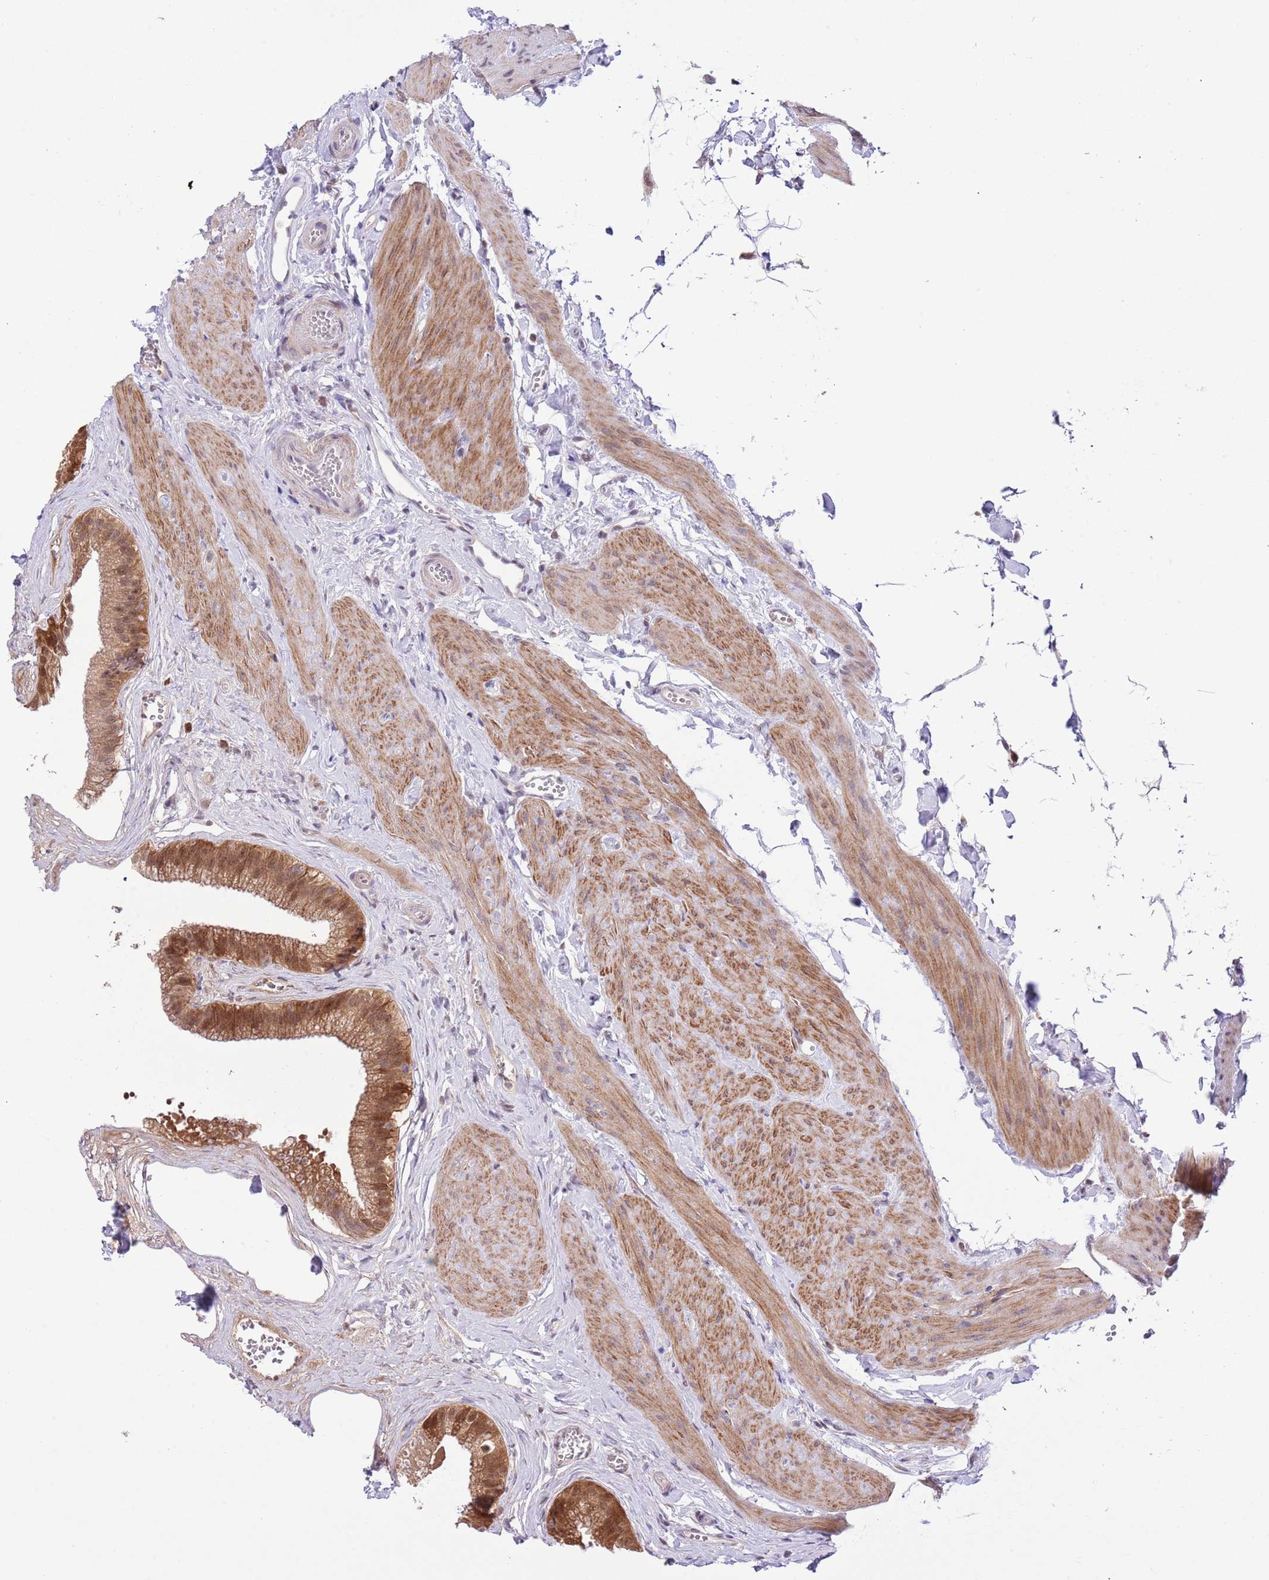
{"staining": {"intensity": "moderate", "quantity": ">75%", "location": "cytoplasmic/membranous,nuclear"}, "tissue": "gallbladder", "cell_type": "Glandular cells", "image_type": "normal", "snomed": [{"axis": "morphology", "description": "Normal tissue, NOS"}, {"axis": "topography", "description": "Gallbladder"}], "caption": "IHC histopathology image of normal gallbladder stained for a protein (brown), which exhibits medium levels of moderate cytoplasmic/membranous,nuclear staining in approximately >75% of glandular cells.", "gene": "GALK2", "patient": {"sex": "female", "age": 54}}